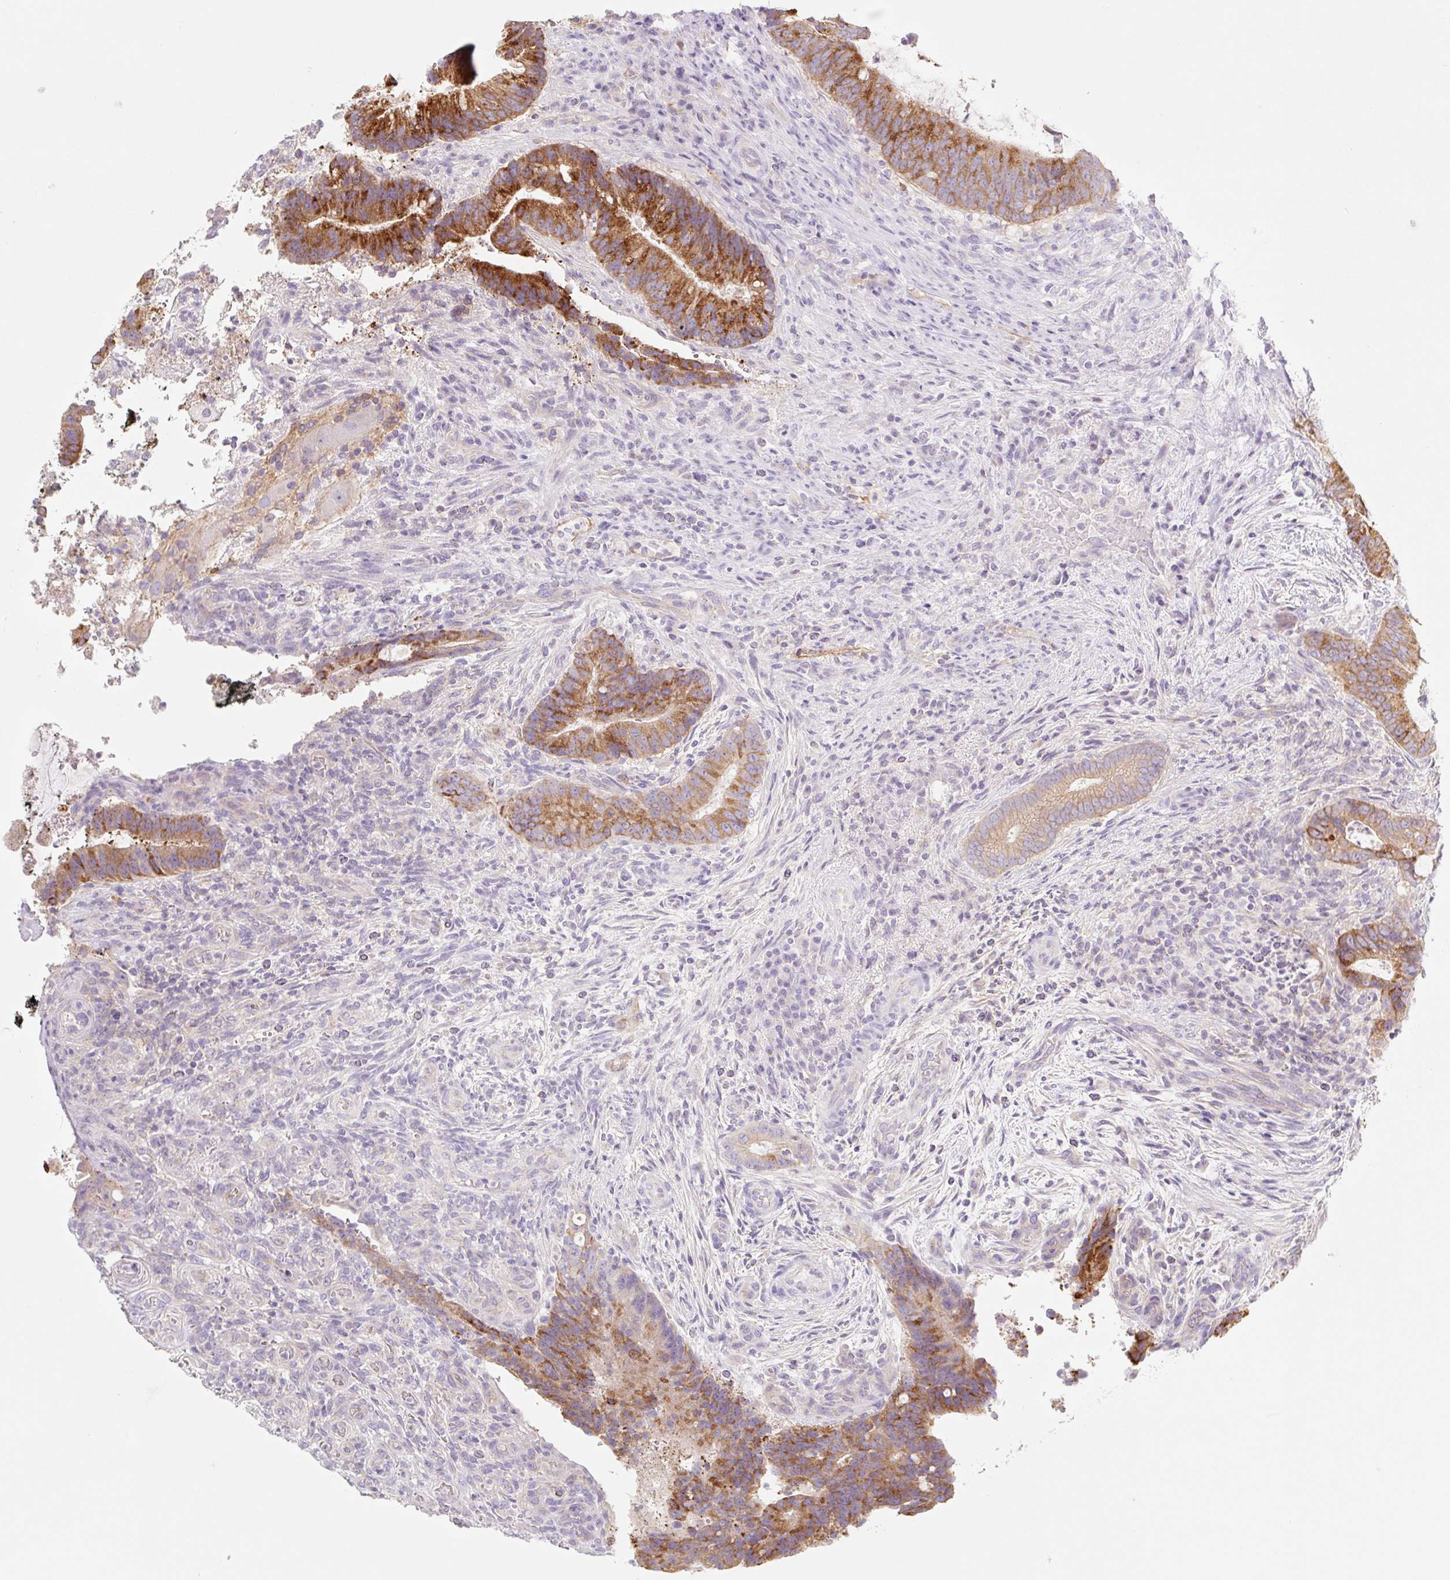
{"staining": {"intensity": "strong", "quantity": ">75%", "location": "cytoplasmic/membranous"}, "tissue": "colorectal cancer", "cell_type": "Tumor cells", "image_type": "cancer", "snomed": [{"axis": "morphology", "description": "Adenocarcinoma, NOS"}, {"axis": "topography", "description": "Colon"}], "caption": "Immunohistochemistry of colorectal adenocarcinoma displays high levels of strong cytoplasmic/membranous positivity in approximately >75% of tumor cells.", "gene": "LYVE1", "patient": {"sex": "female", "age": 43}}